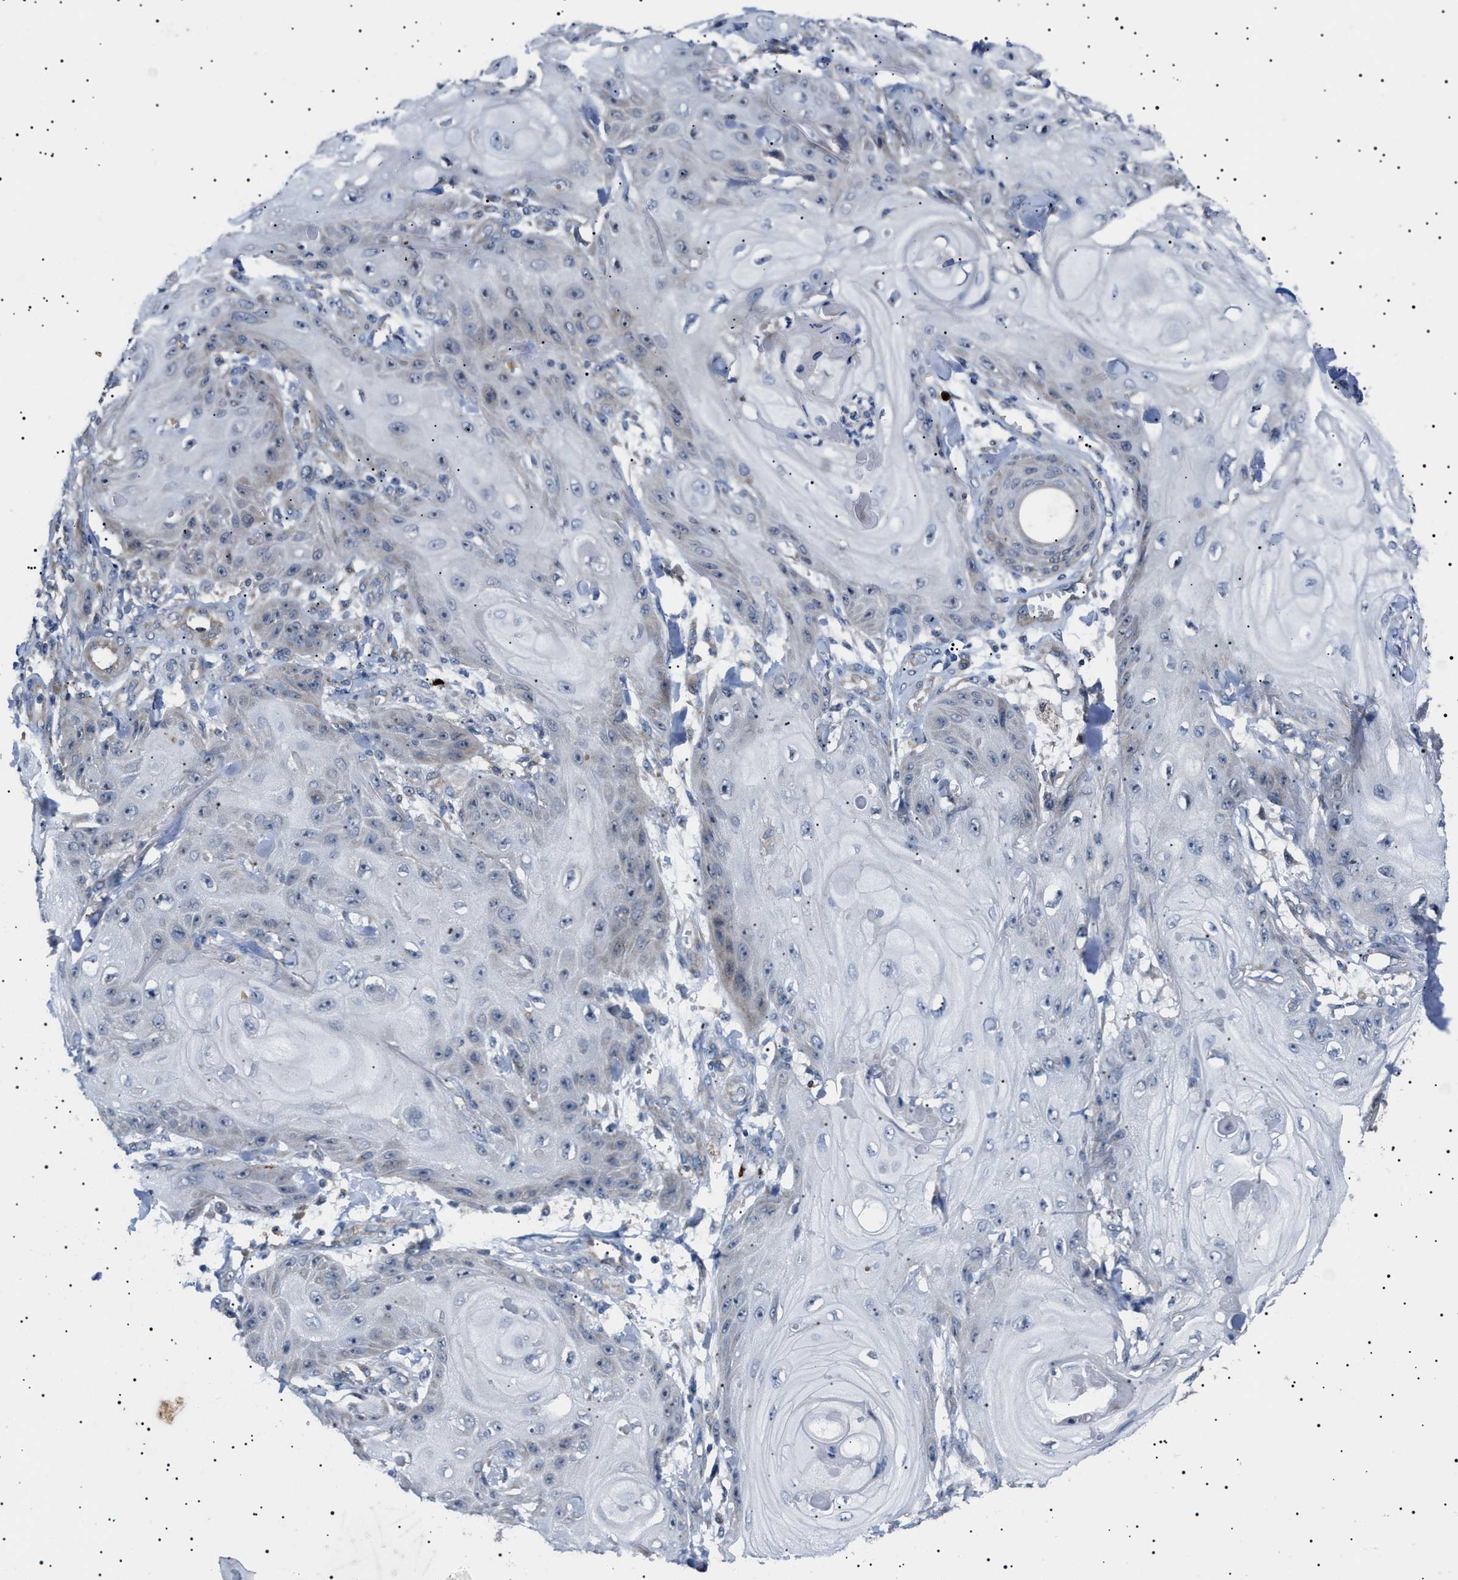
{"staining": {"intensity": "negative", "quantity": "none", "location": "none"}, "tissue": "skin cancer", "cell_type": "Tumor cells", "image_type": "cancer", "snomed": [{"axis": "morphology", "description": "Squamous cell carcinoma, NOS"}, {"axis": "topography", "description": "Skin"}], "caption": "An immunohistochemistry (IHC) micrograph of skin cancer (squamous cell carcinoma) is shown. There is no staining in tumor cells of skin cancer (squamous cell carcinoma).", "gene": "PTRH1", "patient": {"sex": "male", "age": 74}}